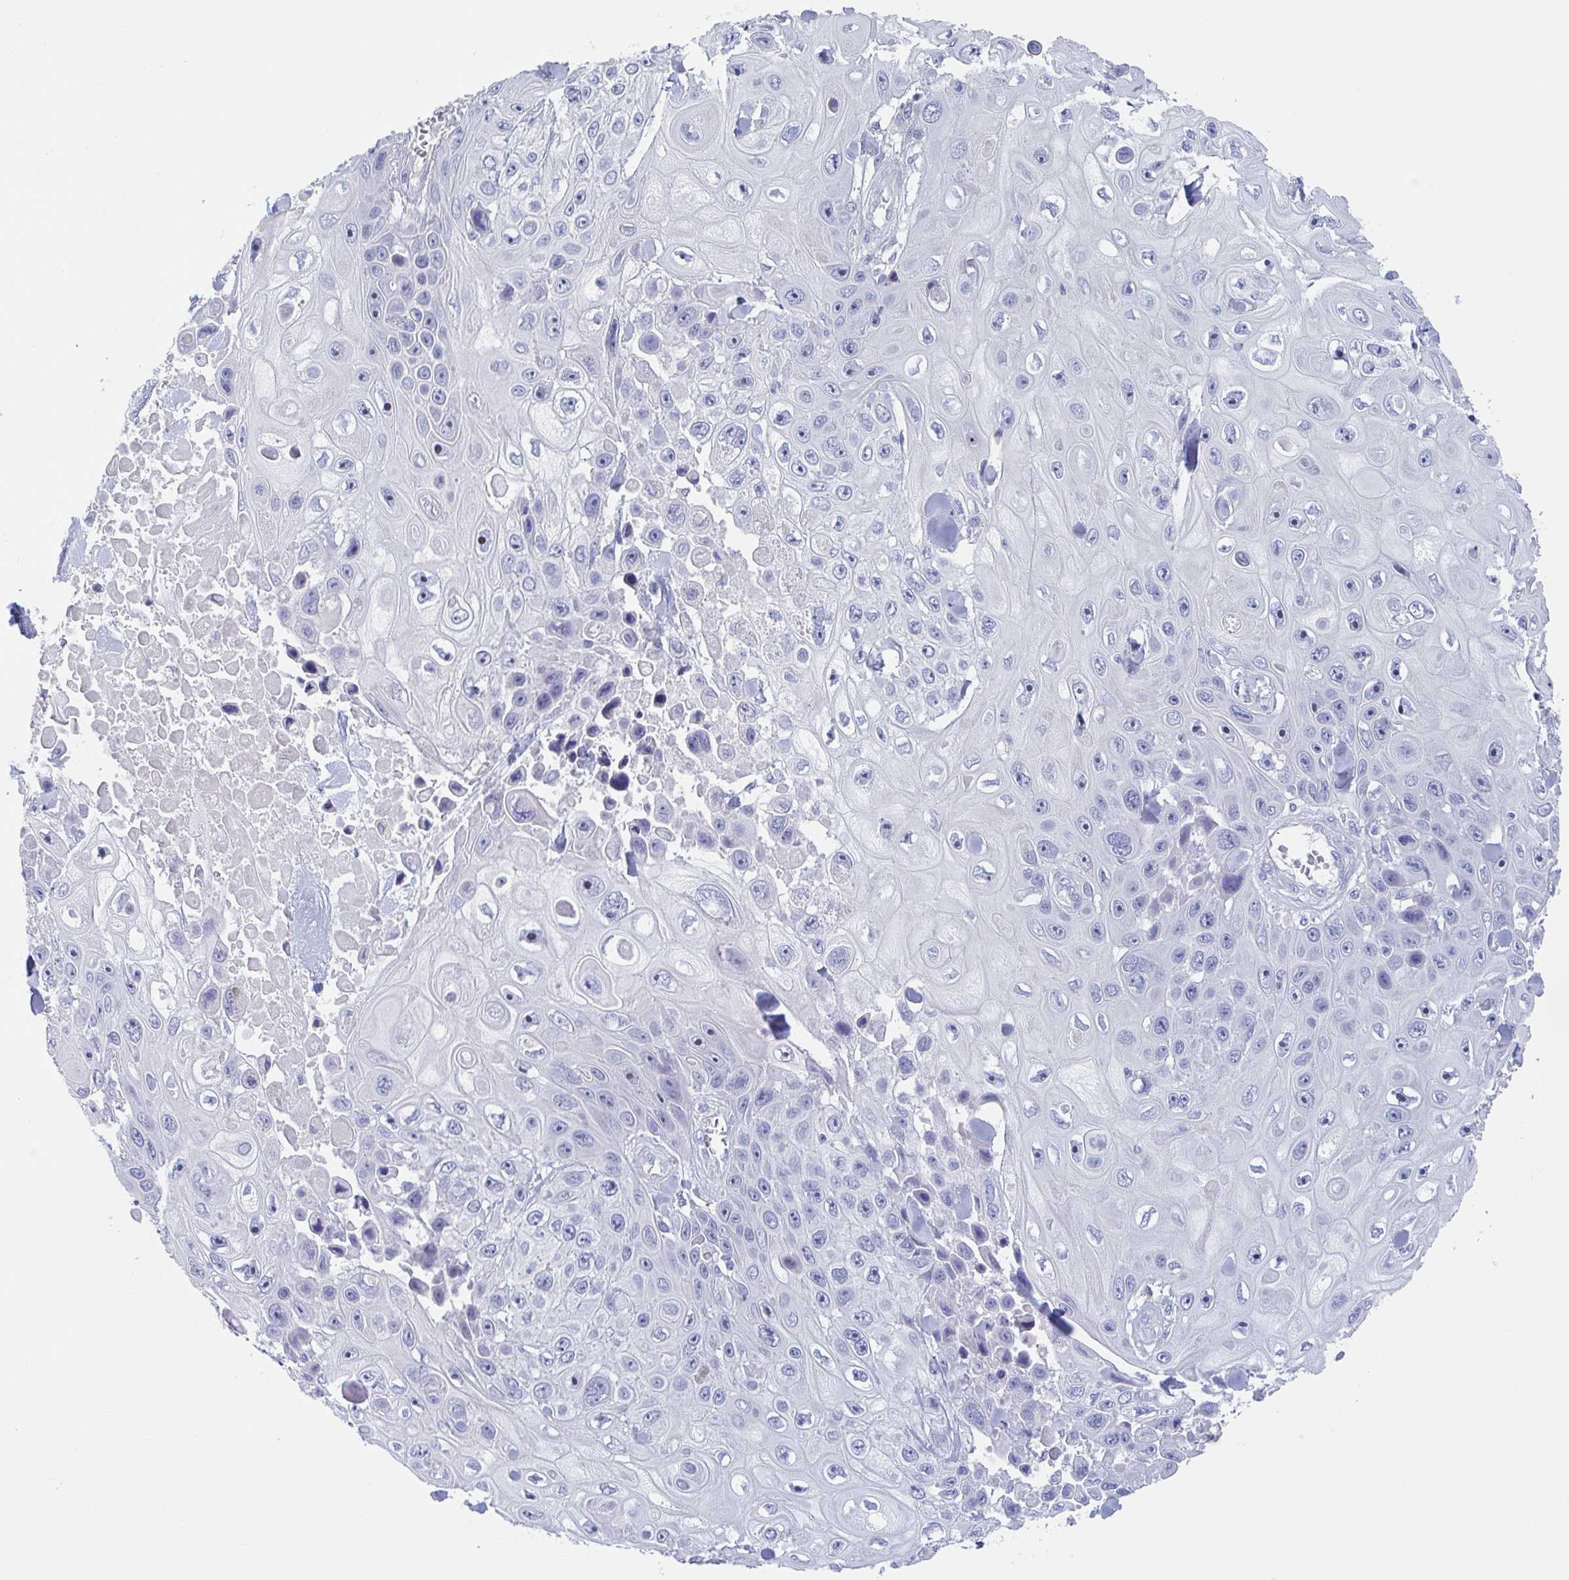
{"staining": {"intensity": "weak", "quantity": "<25%", "location": "nuclear"}, "tissue": "skin cancer", "cell_type": "Tumor cells", "image_type": "cancer", "snomed": [{"axis": "morphology", "description": "Squamous cell carcinoma, NOS"}, {"axis": "topography", "description": "Skin"}], "caption": "This is an IHC photomicrograph of human skin cancer (squamous cell carcinoma). There is no expression in tumor cells.", "gene": "NOXRED1", "patient": {"sex": "male", "age": 82}}